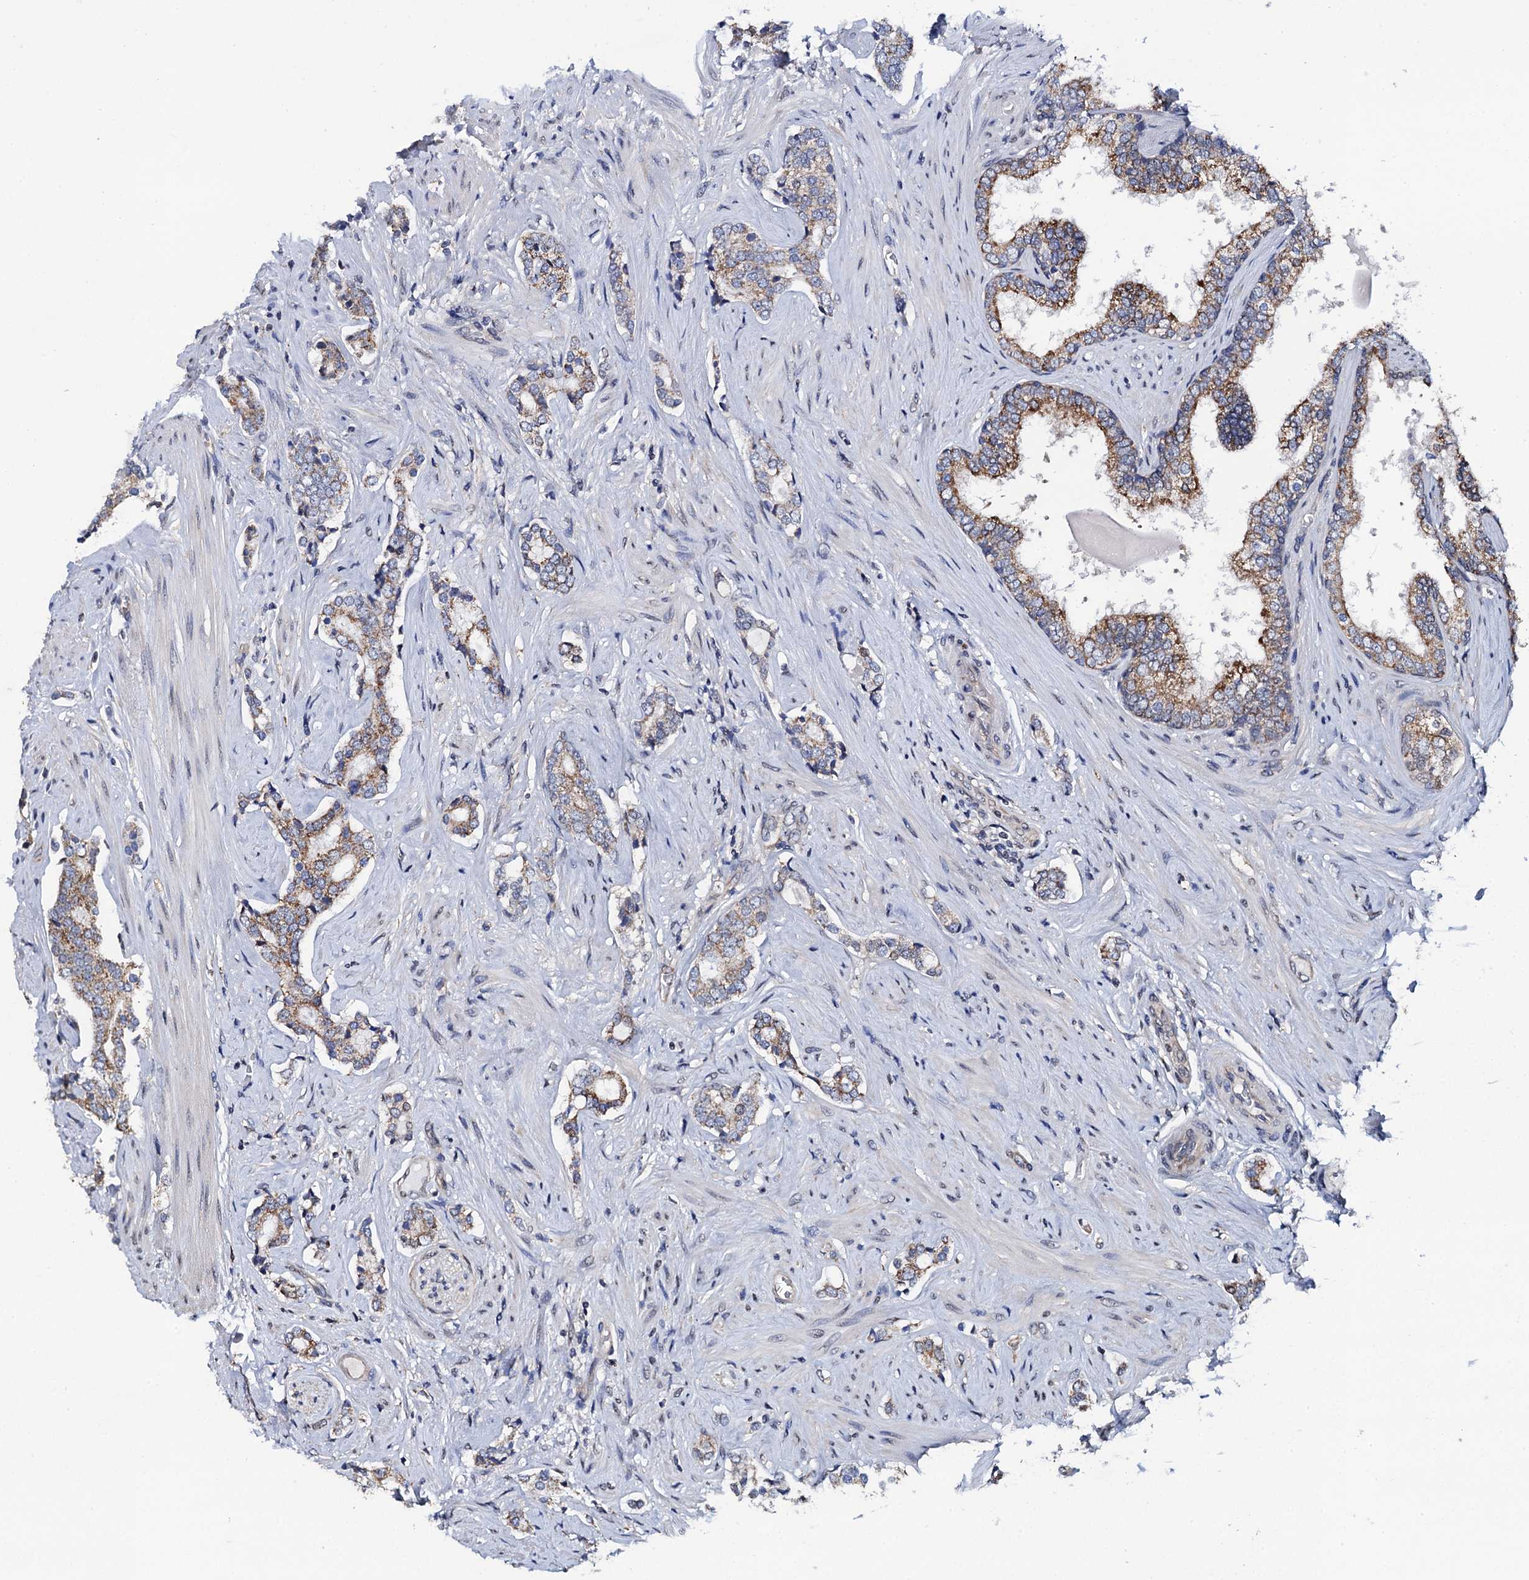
{"staining": {"intensity": "moderate", "quantity": ">75%", "location": "cytoplasmic/membranous"}, "tissue": "prostate cancer", "cell_type": "Tumor cells", "image_type": "cancer", "snomed": [{"axis": "morphology", "description": "Adenocarcinoma, High grade"}, {"axis": "topography", "description": "Prostate"}], "caption": "DAB (3,3'-diaminobenzidine) immunohistochemical staining of prostate high-grade adenocarcinoma displays moderate cytoplasmic/membranous protein staining in about >75% of tumor cells.", "gene": "PTCD3", "patient": {"sex": "male", "age": 63}}